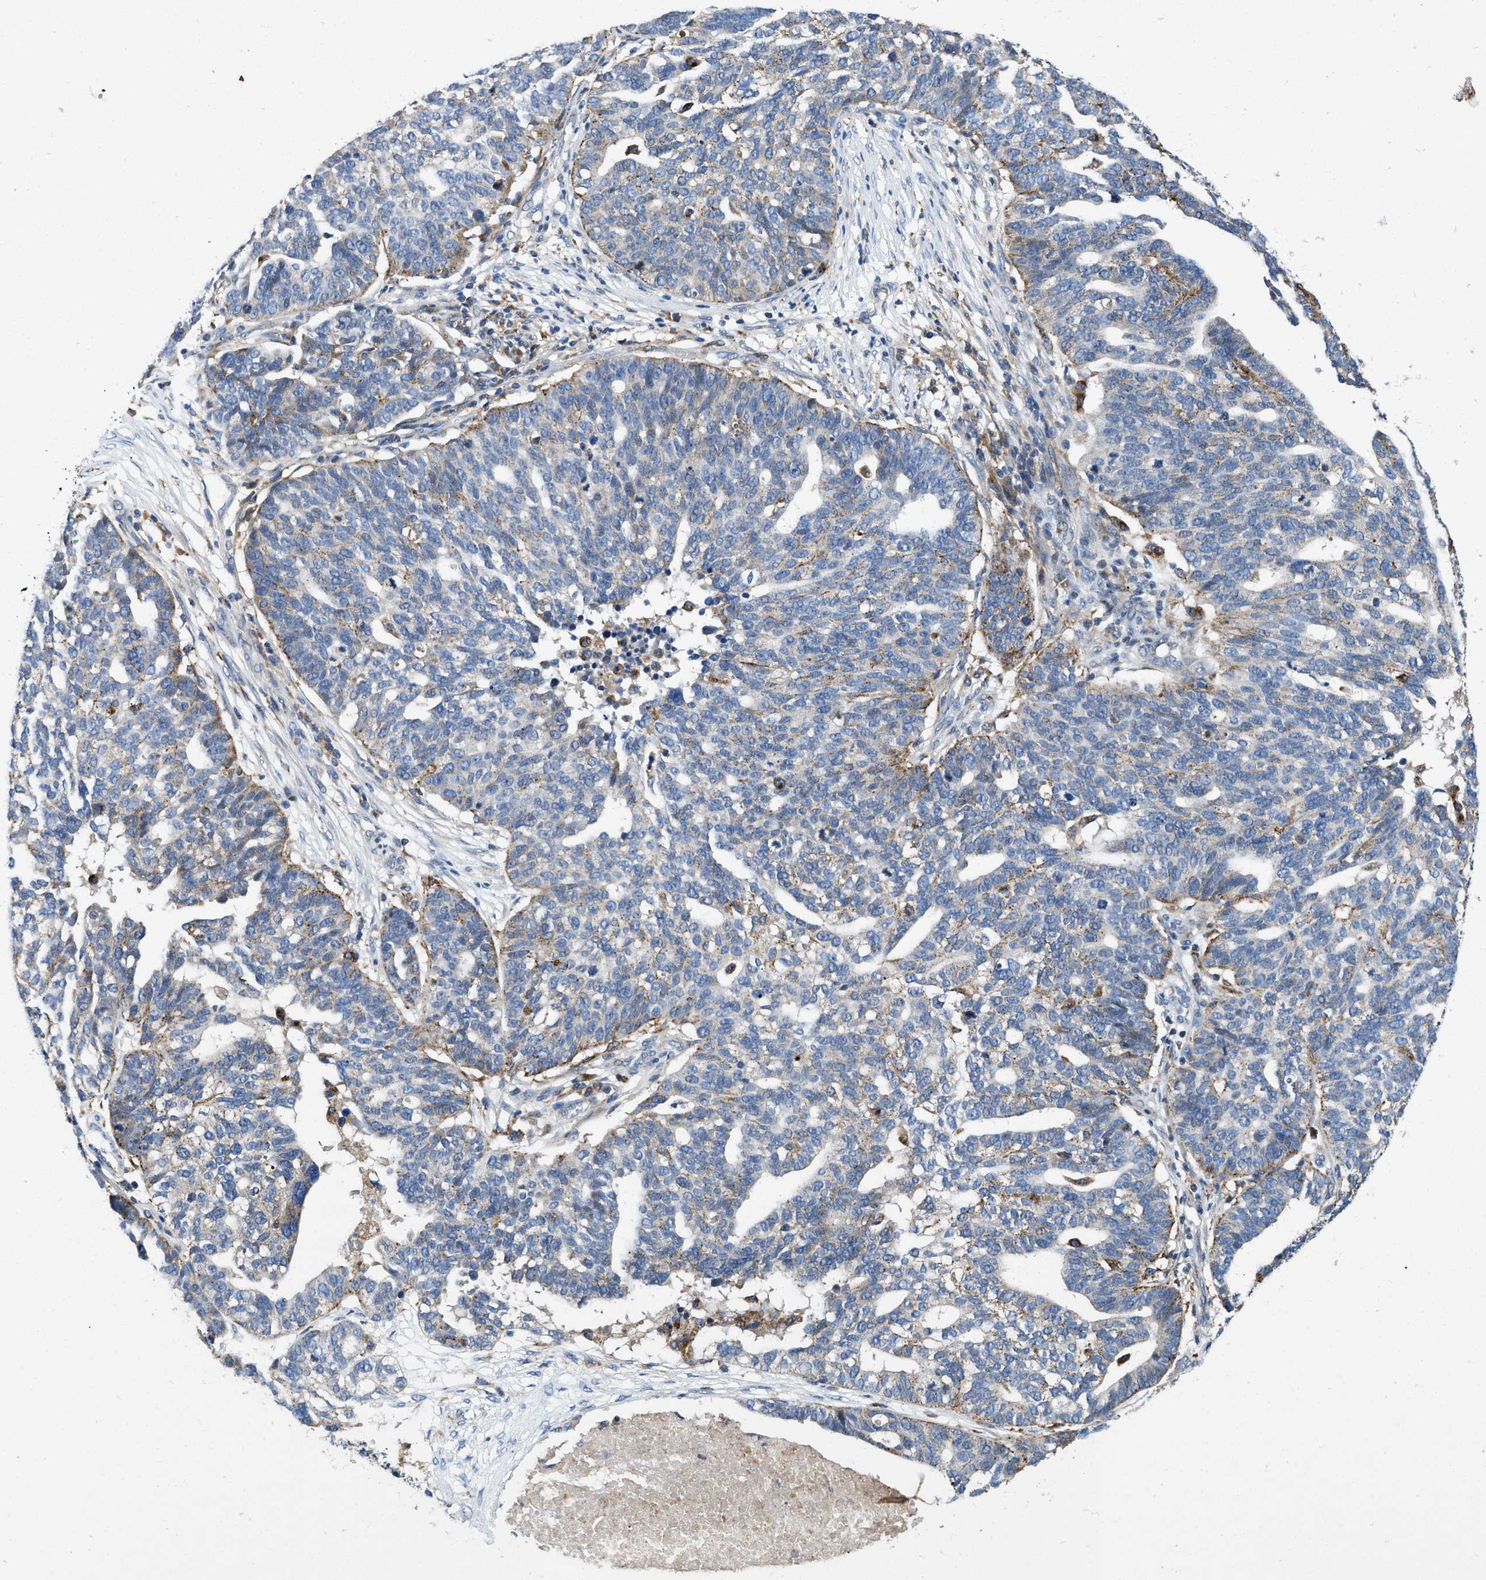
{"staining": {"intensity": "negative", "quantity": "none", "location": "none"}, "tissue": "ovarian cancer", "cell_type": "Tumor cells", "image_type": "cancer", "snomed": [{"axis": "morphology", "description": "Cystadenocarcinoma, serous, NOS"}, {"axis": "topography", "description": "Ovary"}], "caption": "Tumor cells are negative for brown protein staining in ovarian serous cystadenocarcinoma.", "gene": "ENPP4", "patient": {"sex": "female", "age": 59}}